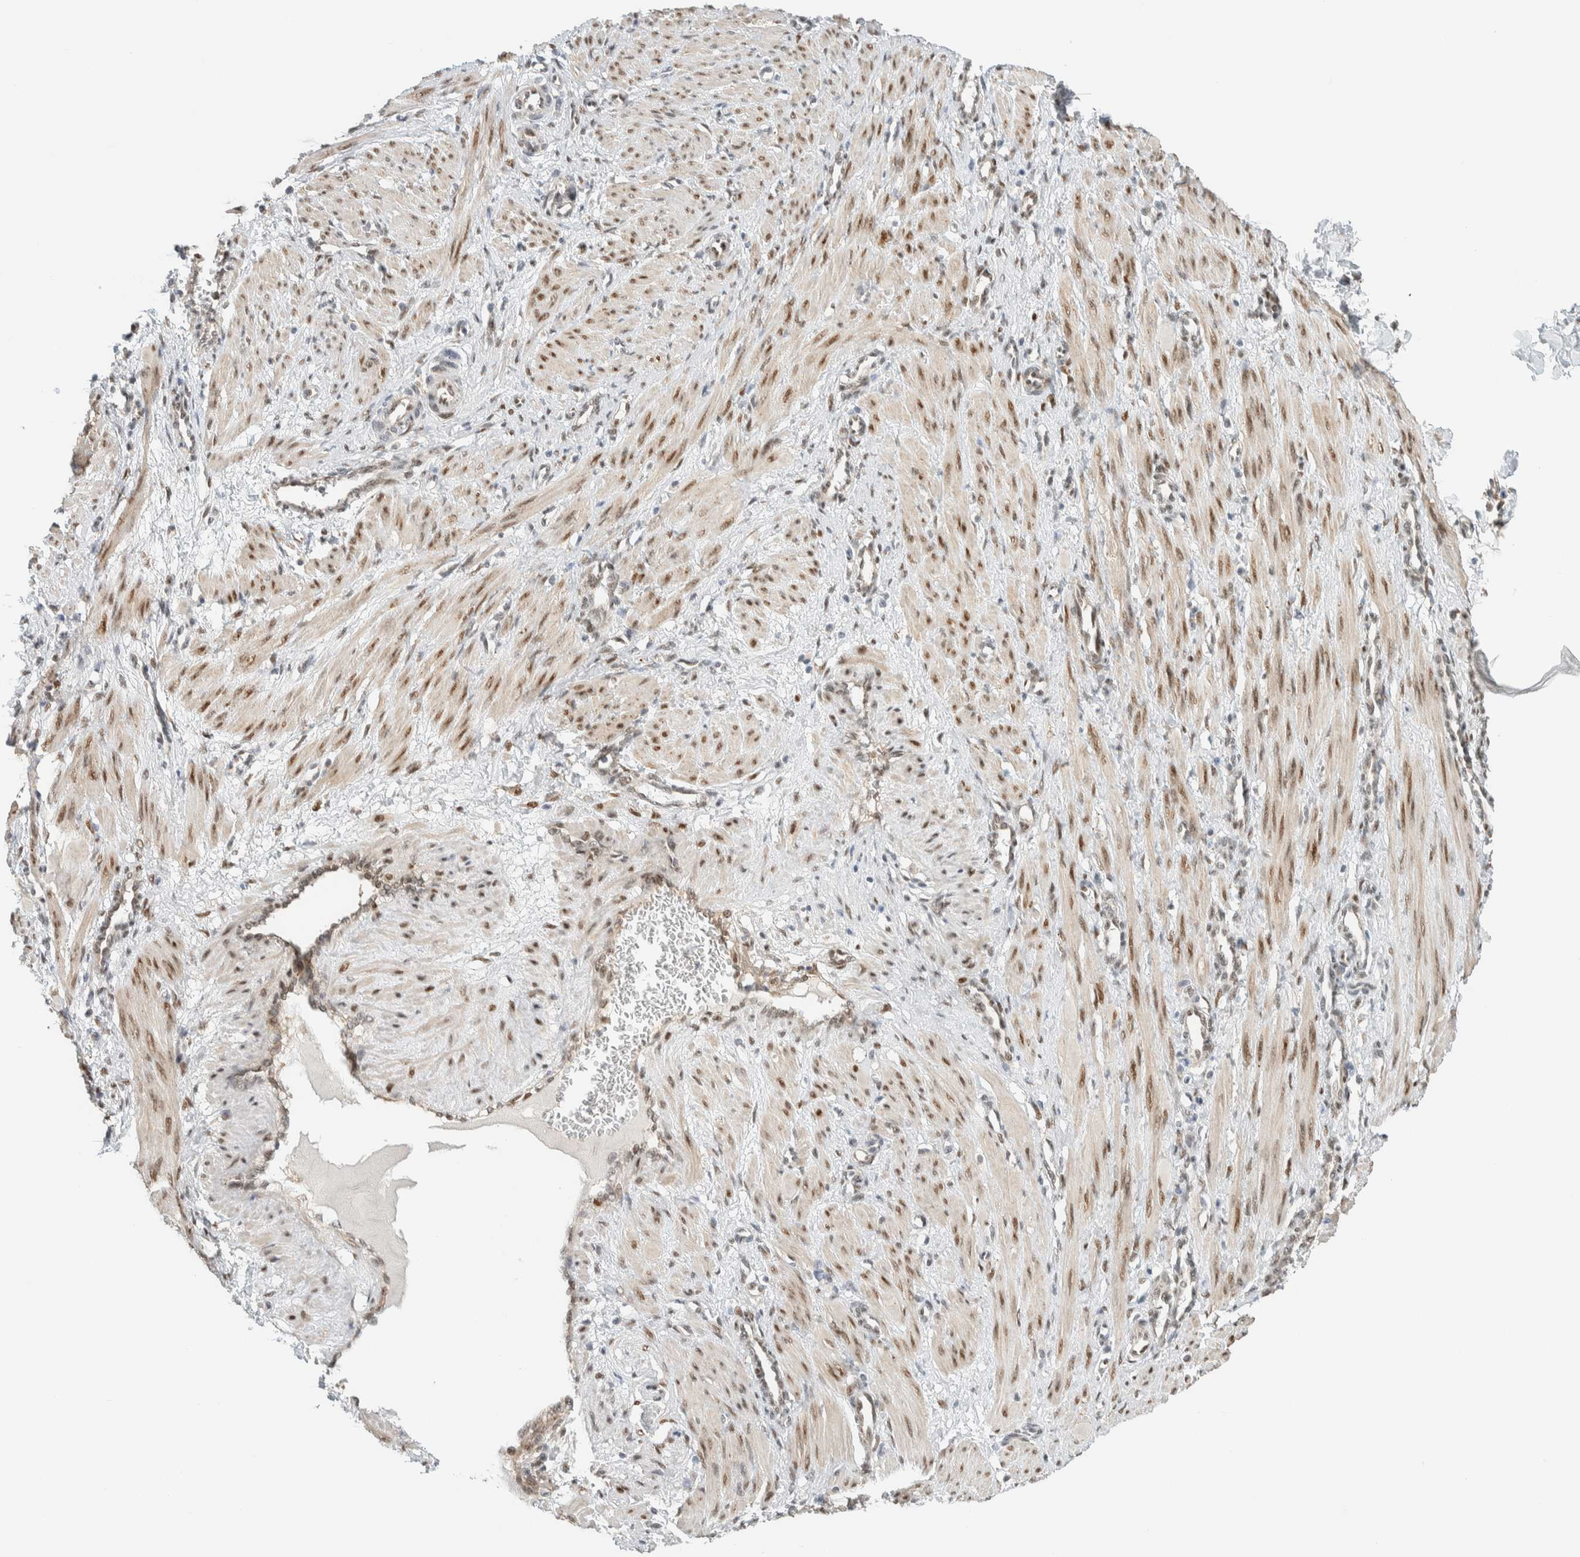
{"staining": {"intensity": "moderate", "quantity": ">75%", "location": "nuclear"}, "tissue": "smooth muscle", "cell_type": "Smooth muscle cells", "image_type": "normal", "snomed": [{"axis": "morphology", "description": "Normal tissue, NOS"}, {"axis": "topography", "description": "Endometrium"}], "caption": "Protein staining displays moderate nuclear staining in approximately >75% of smooth muscle cells in unremarkable smooth muscle.", "gene": "TFE3", "patient": {"sex": "female", "age": 33}}